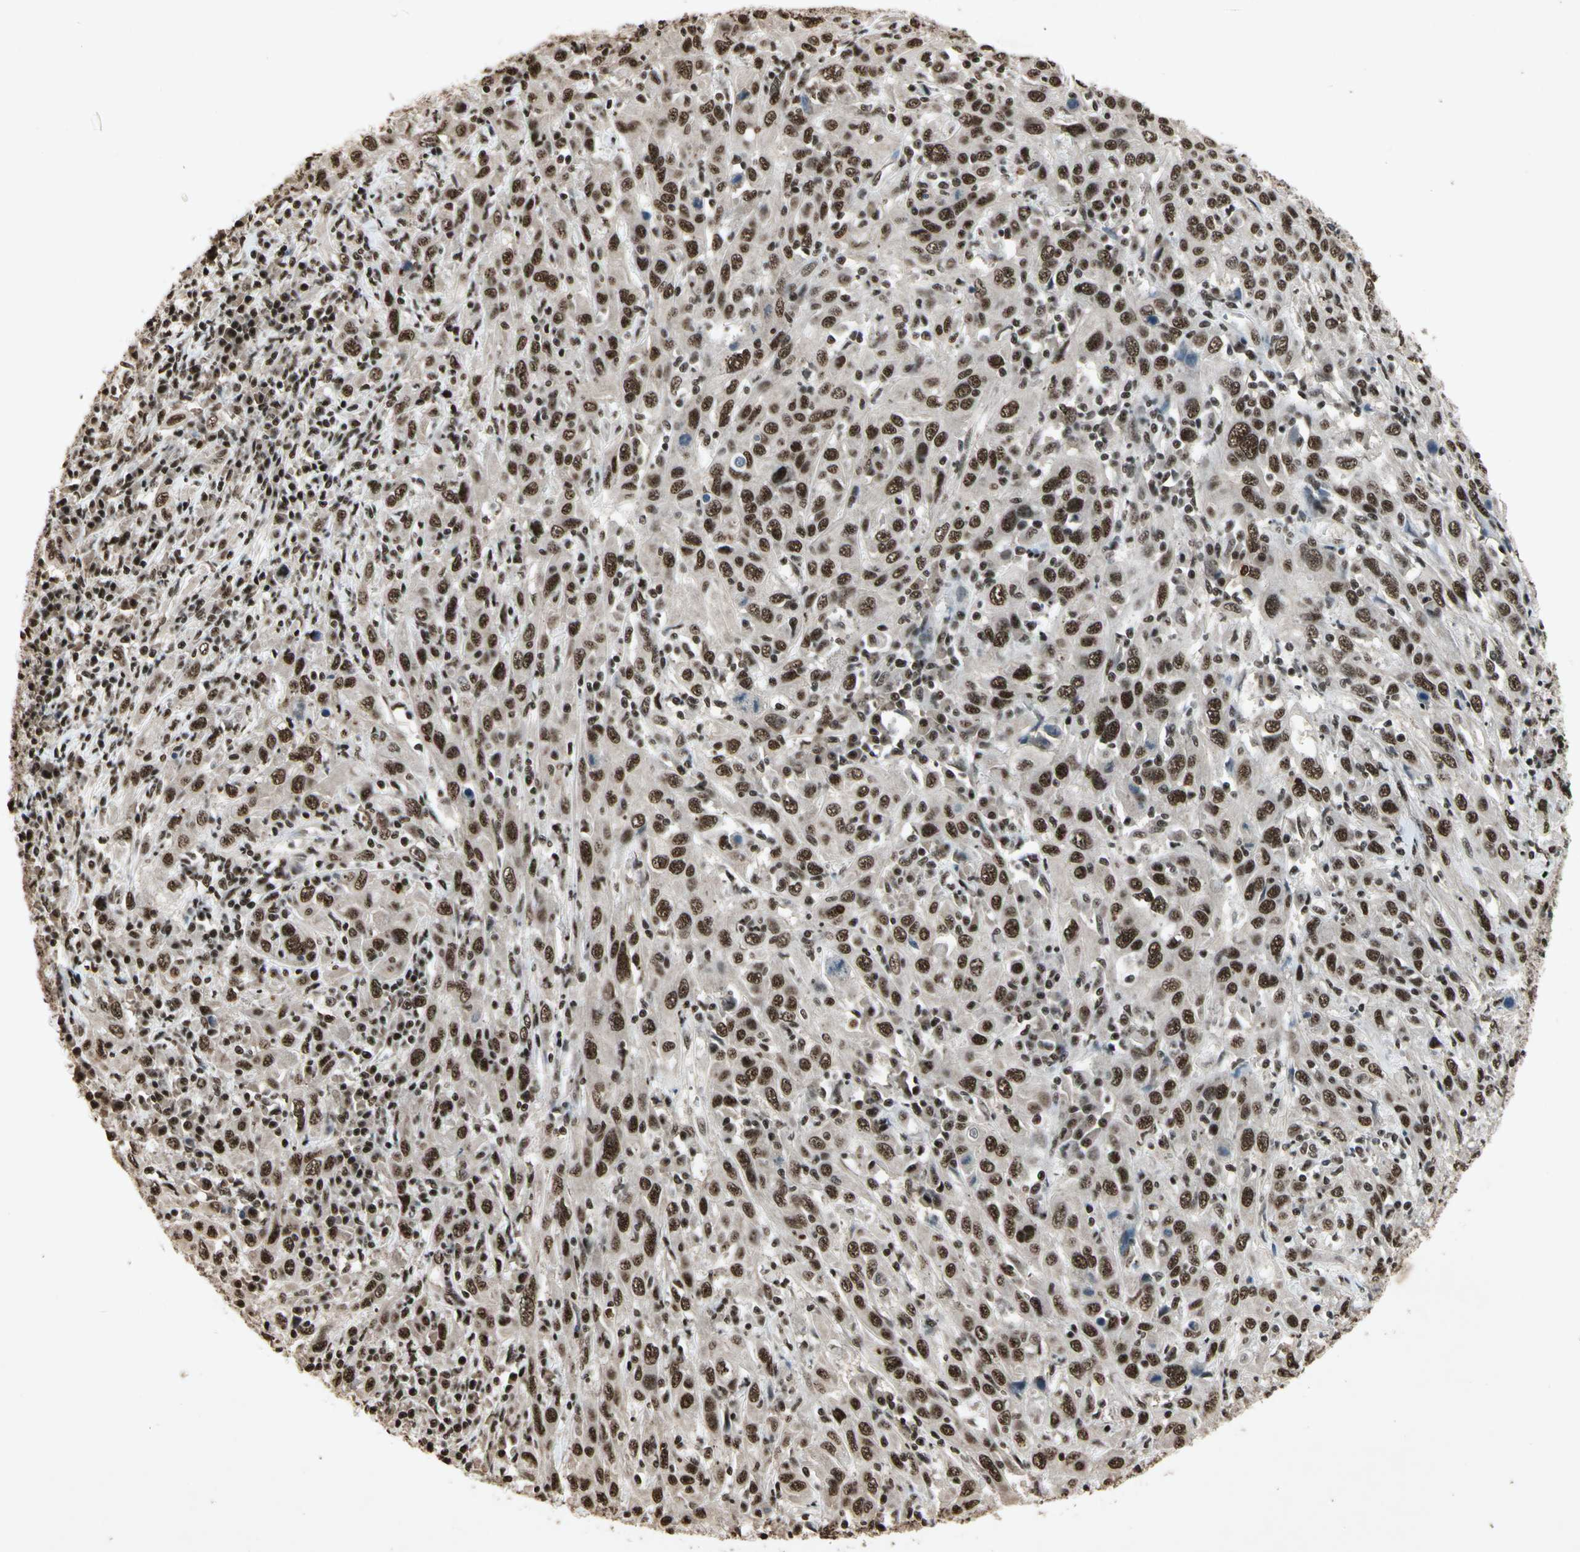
{"staining": {"intensity": "strong", "quantity": ">75%", "location": "nuclear"}, "tissue": "cervical cancer", "cell_type": "Tumor cells", "image_type": "cancer", "snomed": [{"axis": "morphology", "description": "Squamous cell carcinoma, NOS"}, {"axis": "topography", "description": "Cervix"}], "caption": "A high-resolution micrograph shows immunohistochemistry (IHC) staining of cervical cancer (squamous cell carcinoma), which displays strong nuclear expression in approximately >75% of tumor cells.", "gene": "TBX2", "patient": {"sex": "female", "age": 46}}